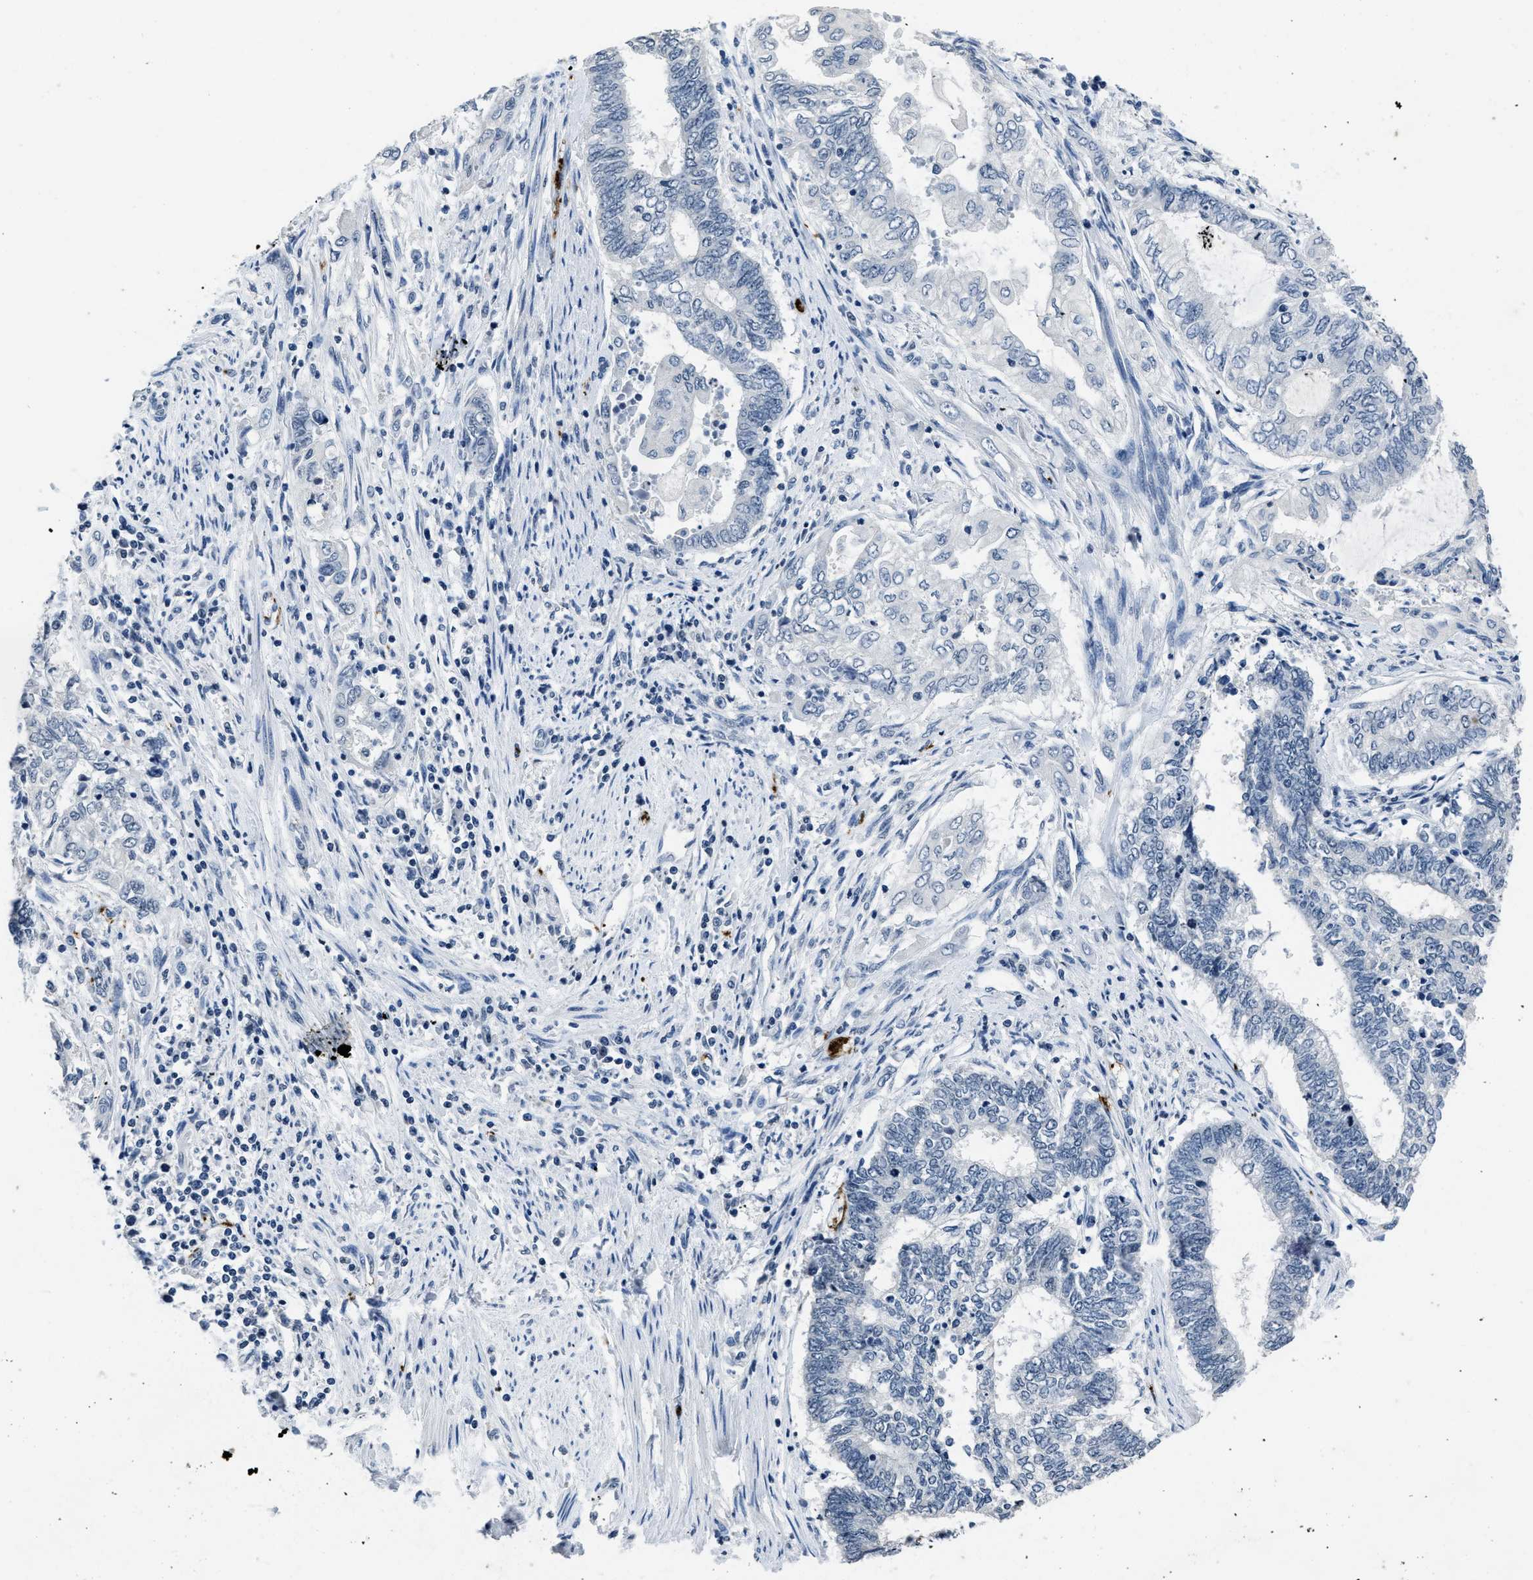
{"staining": {"intensity": "negative", "quantity": "none", "location": "none"}, "tissue": "endometrial cancer", "cell_type": "Tumor cells", "image_type": "cancer", "snomed": [{"axis": "morphology", "description": "Adenocarcinoma, NOS"}, {"axis": "topography", "description": "Uterus"}, {"axis": "topography", "description": "Endometrium"}], "caption": "This photomicrograph is of endometrial cancer stained with immunohistochemistry to label a protein in brown with the nuclei are counter-stained blue. There is no staining in tumor cells. (DAB immunohistochemistry, high magnification).", "gene": "ITGA2B", "patient": {"sex": "female", "age": 70}}